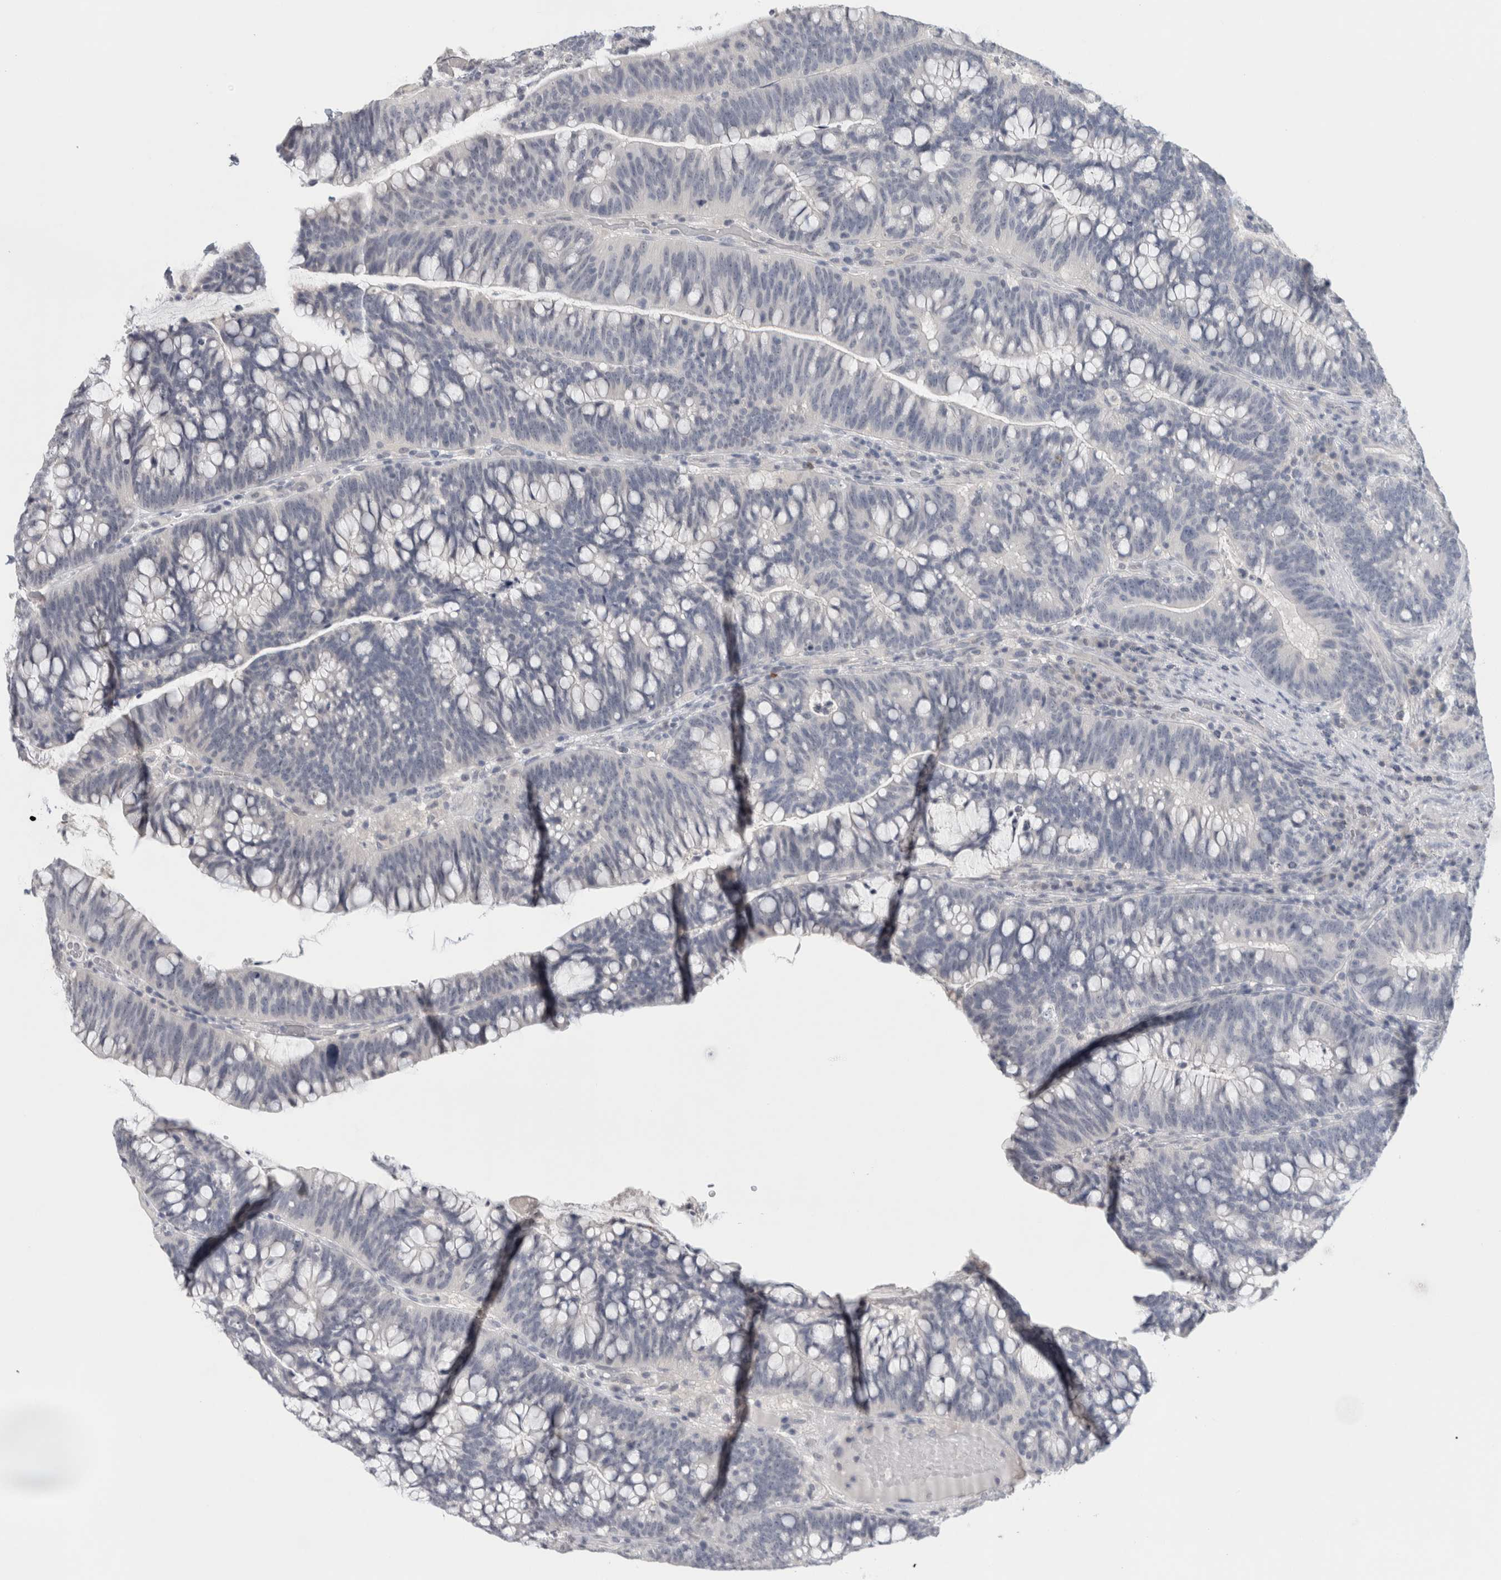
{"staining": {"intensity": "negative", "quantity": "none", "location": "none"}, "tissue": "colorectal cancer", "cell_type": "Tumor cells", "image_type": "cancer", "snomed": [{"axis": "morphology", "description": "Adenocarcinoma, NOS"}, {"axis": "topography", "description": "Colon"}], "caption": "Colorectal adenocarcinoma was stained to show a protein in brown. There is no significant positivity in tumor cells.", "gene": "TONSL", "patient": {"sex": "female", "age": 66}}